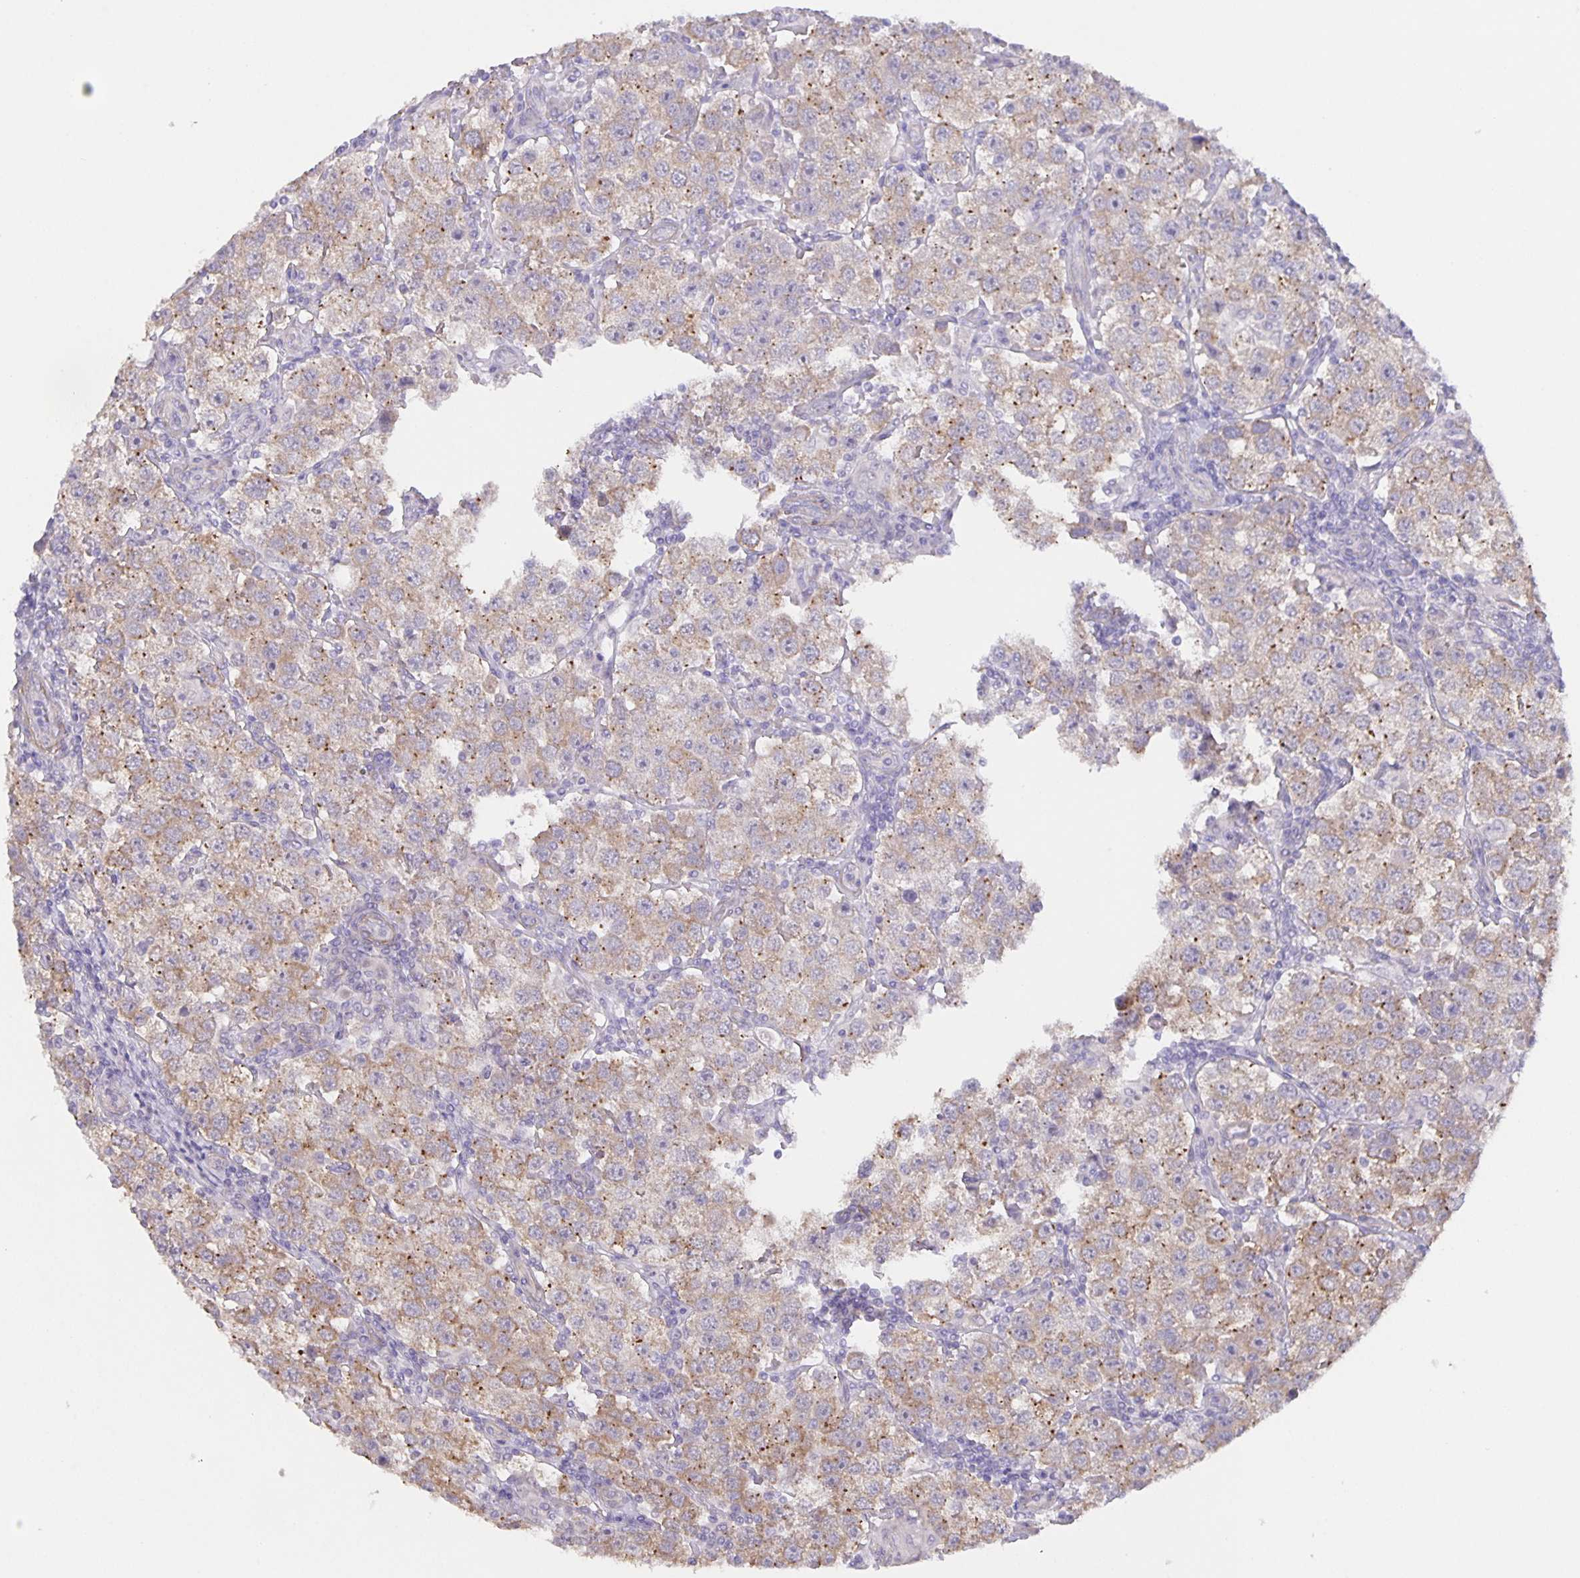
{"staining": {"intensity": "moderate", "quantity": "25%-75%", "location": "cytoplasmic/membranous"}, "tissue": "testis cancer", "cell_type": "Tumor cells", "image_type": "cancer", "snomed": [{"axis": "morphology", "description": "Seminoma, NOS"}, {"axis": "topography", "description": "Testis"}], "caption": "Tumor cells show medium levels of moderate cytoplasmic/membranous staining in about 25%-75% of cells in seminoma (testis).", "gene": "SRCIN1", "patient": {"sex": "male", "age": 37}}